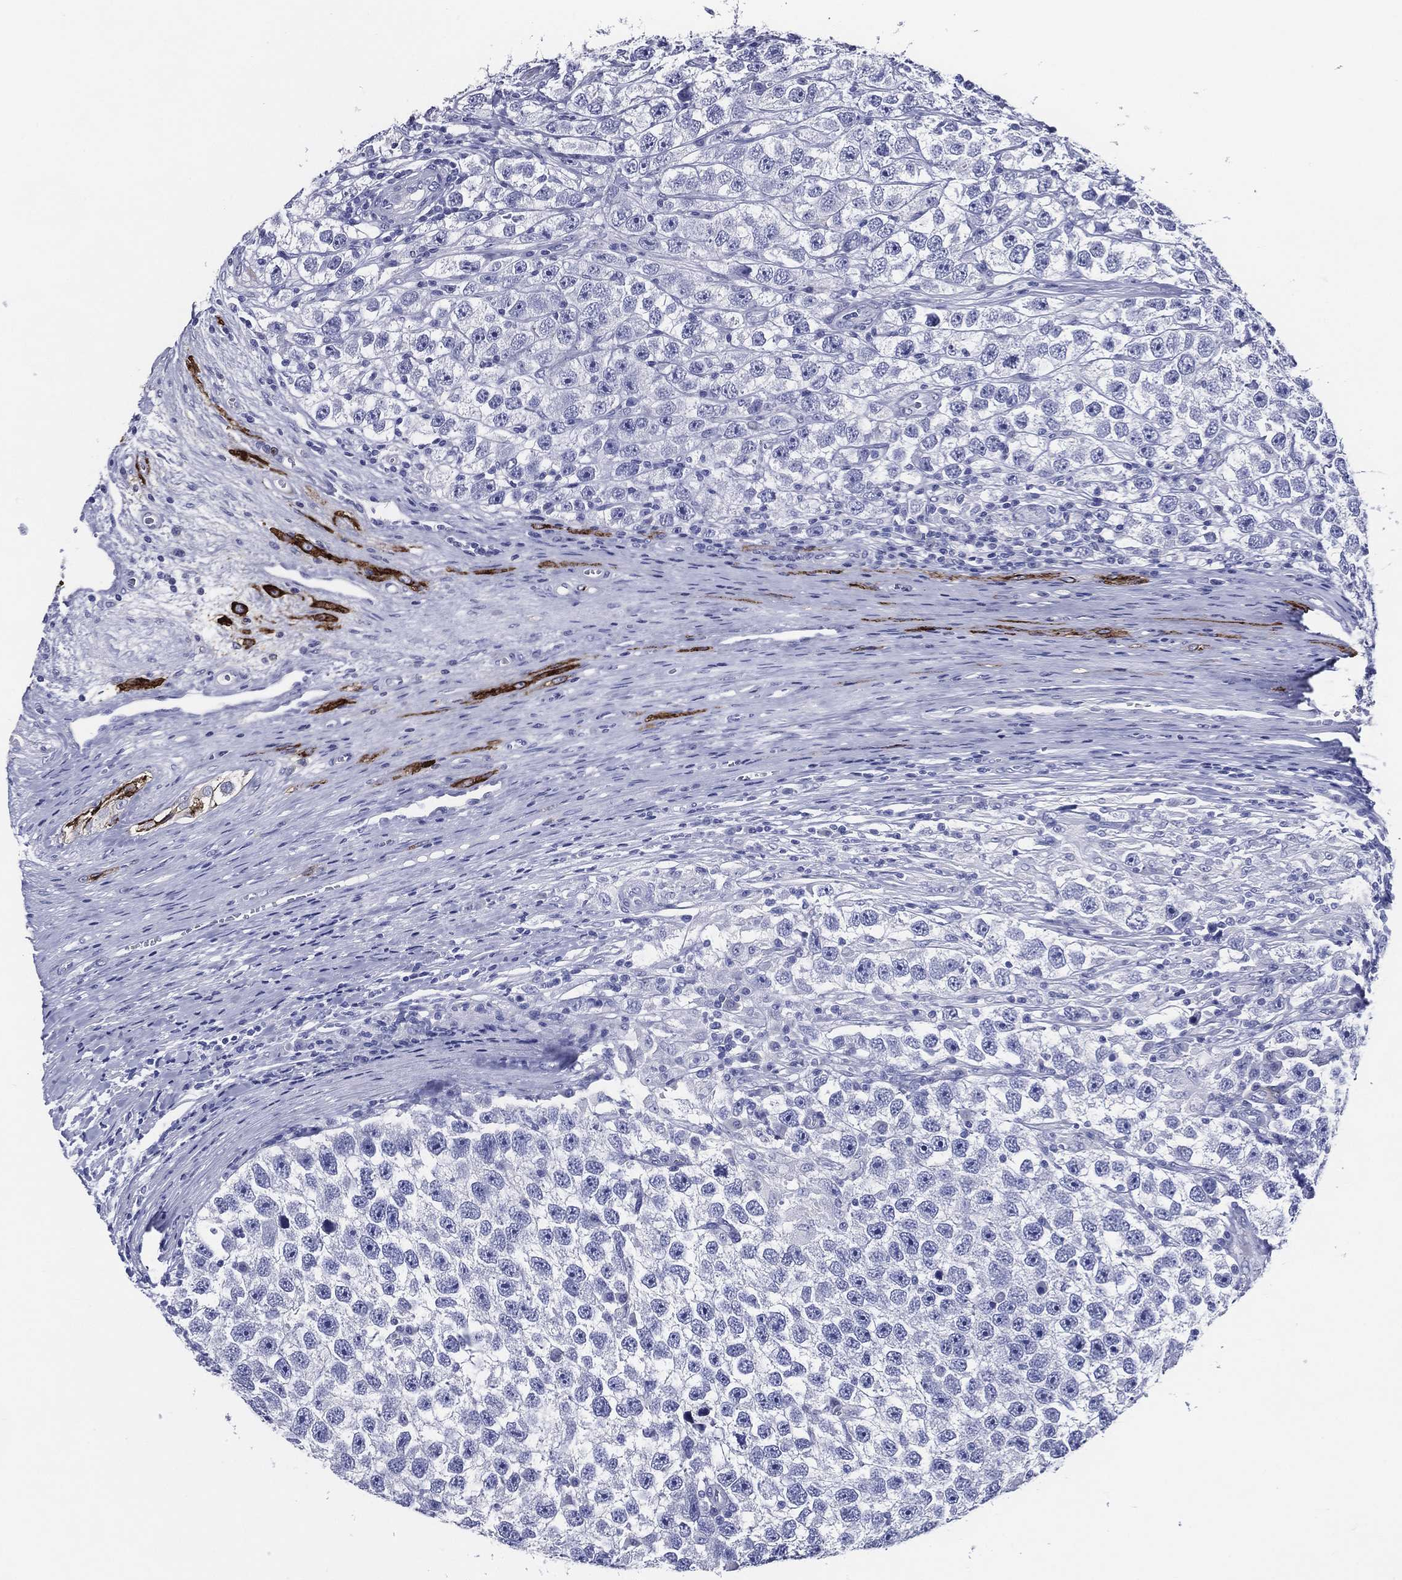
{"staining": {"intensity": "negative", "quantity": "none", "location": "none"}, "tissue": "testis cancer", "cell_type": "Tumor cells", "image_type": "cancer", "snomed": [{"axis": "morphology", "description": "Seminoma, NOS"}, {"axis": "topography", "description": "Testis"}], "caption": "Protein analysis of testis seminoma displays no significant staining in tumor cells.", "gene": "ACE2", "patient": {"sex": "male", "age": 26}}